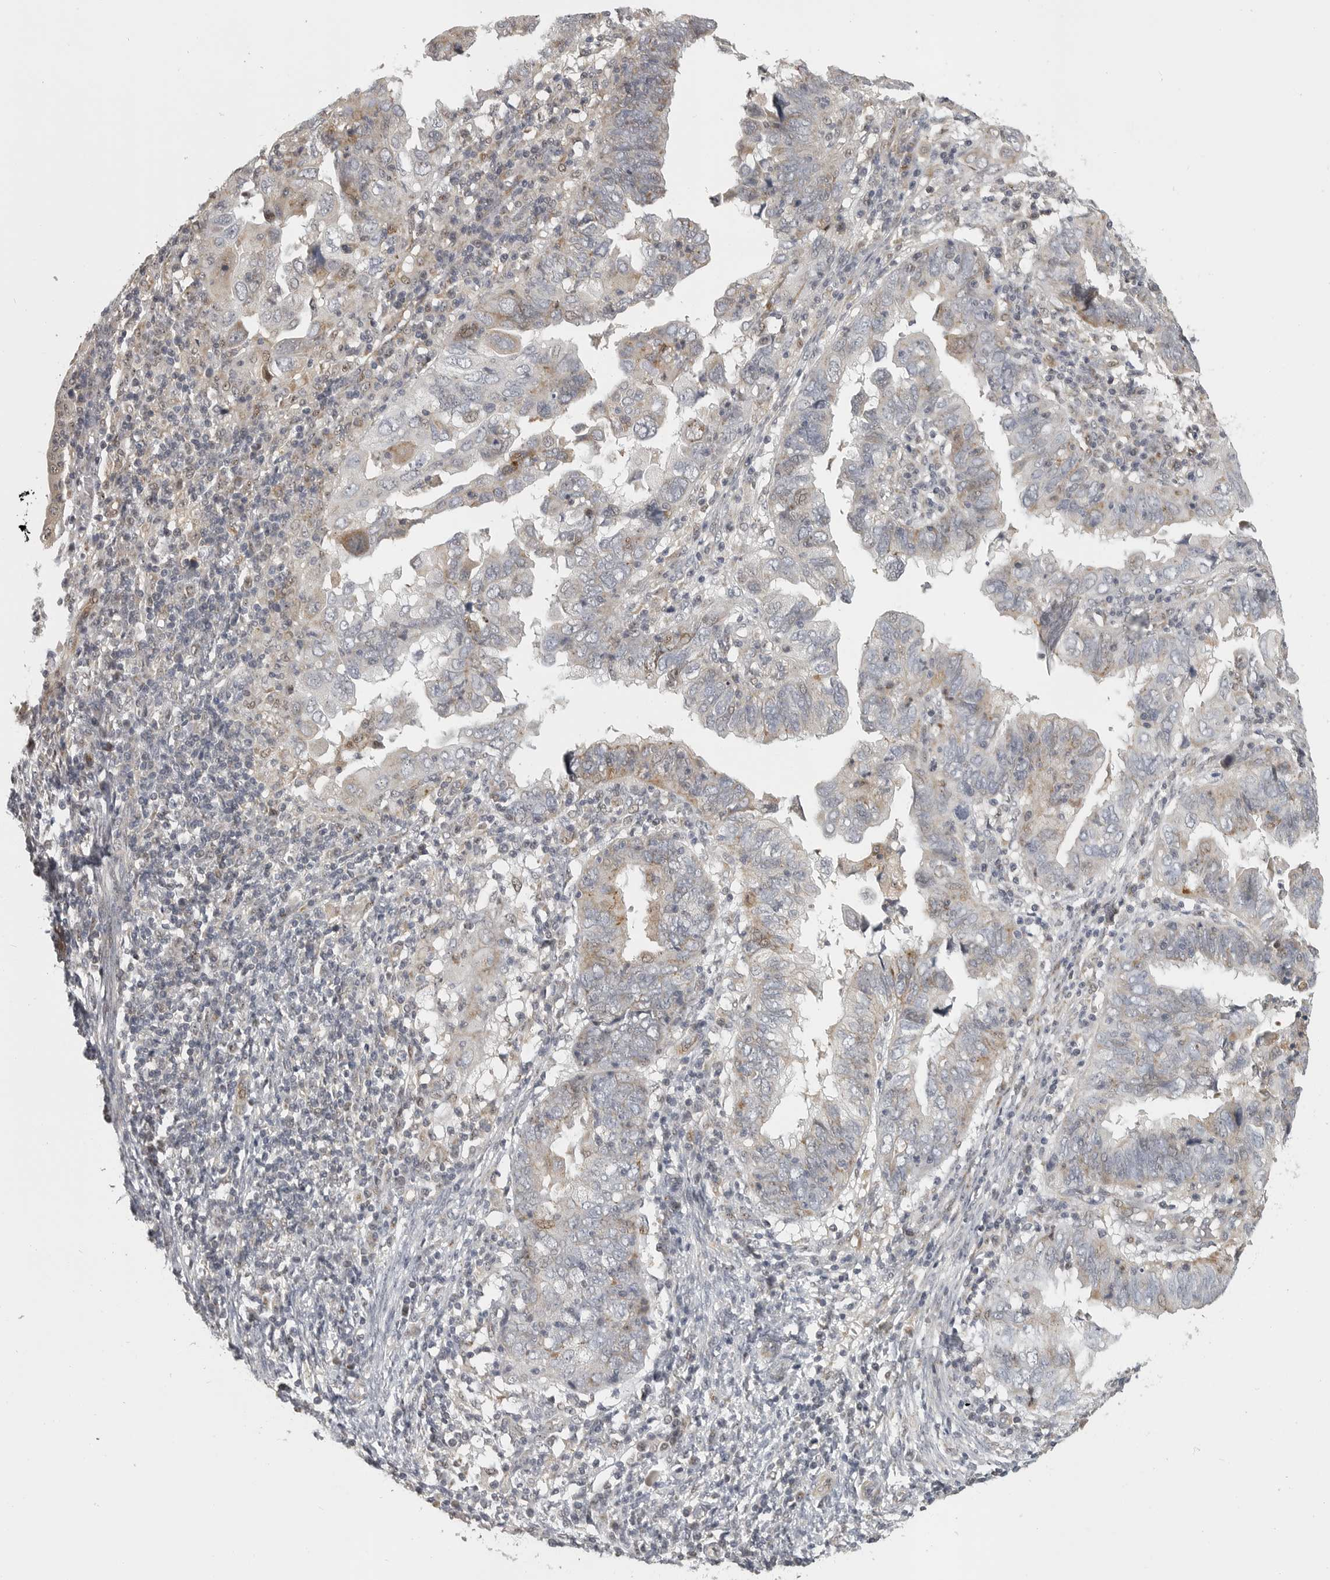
{"staining": {"intensity": "weak", "quantity": "<25%", "location": "cytoplasmic/membranous"}, "tissue": "endometrial cancer", "cell_type": "Tumor cells", "image_type": "cancer", "snomed": [{"axis": "morphology", "description": "Adenocarcinoma, NOS"}, {"axis": "topography", "description": "Uterus"}], "caption": "High magnification brightfield microscopy of adenocarcinoma (endometrial) stained with DAB (3,3'-diaminobenzidine) (brown) and counterstained with hematoxylin (blue): tumor cells show no significant positivity.", "gene": "POLE2", "patient": {"sex": "female", "age": 77}}